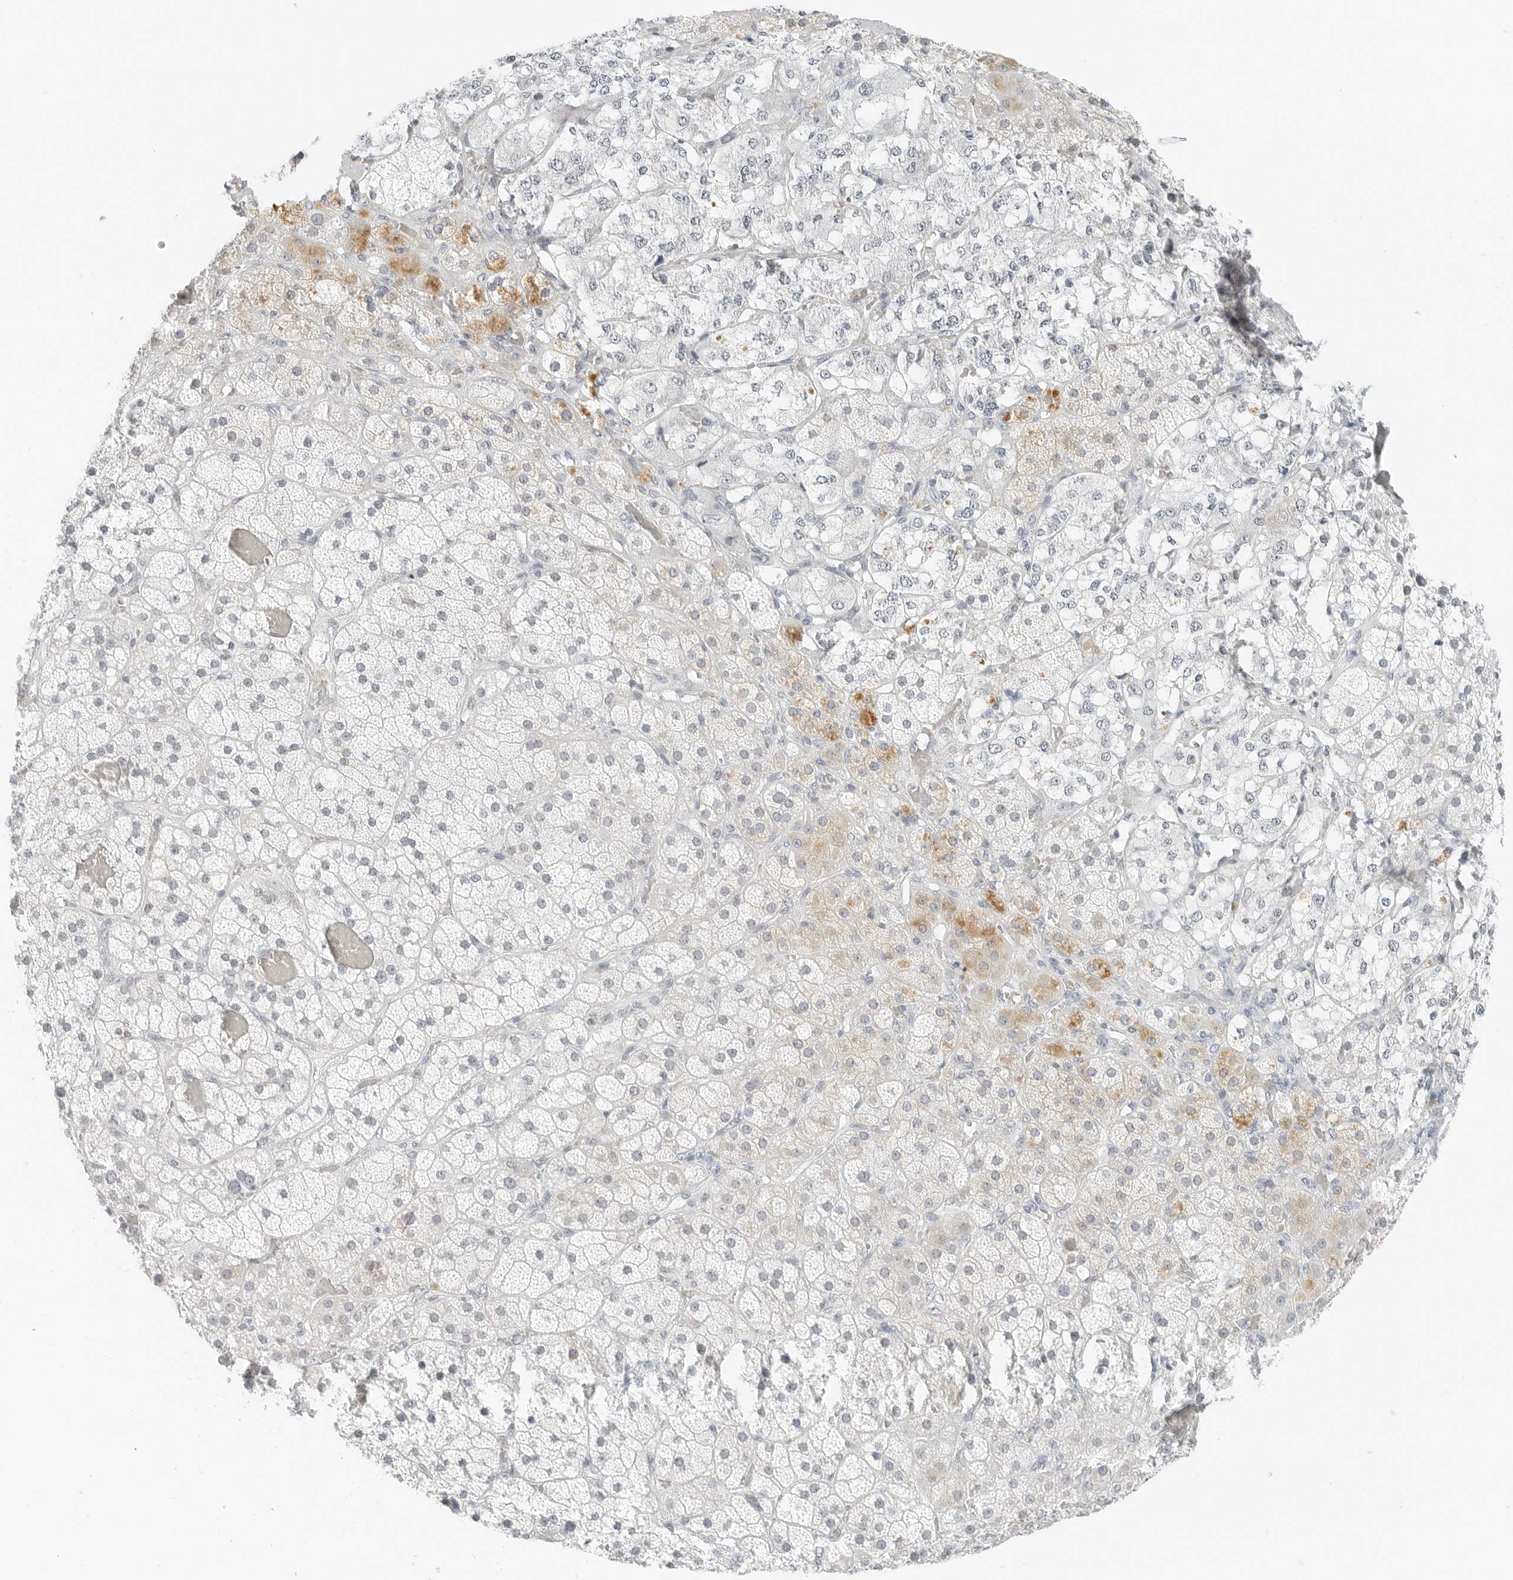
{"staining": {"intensity": "moderate", "quantity": "<25%", "location": "cytoplasmic/membranous"}, "tissue": "adrenal gland", "cell_type": "Glandular cells", "image_type": "normal", "snomed": [{"axis": "morphology", "description": "Normal tissue, NOS"}, {"axis": "topography", "description": "Adrenal gland"}], "caption": "A low amount of moderate cytoplasmic/membranous positivity is appreciated in about <25% of glandular cells in normal adrenal gland. (Stains: DAB in brown, nuclei in blue, Microscopy: brightfield microscopy at high magnification).", "gene": "CCSAP", "patient": {"sex": "male", "age": 57}}